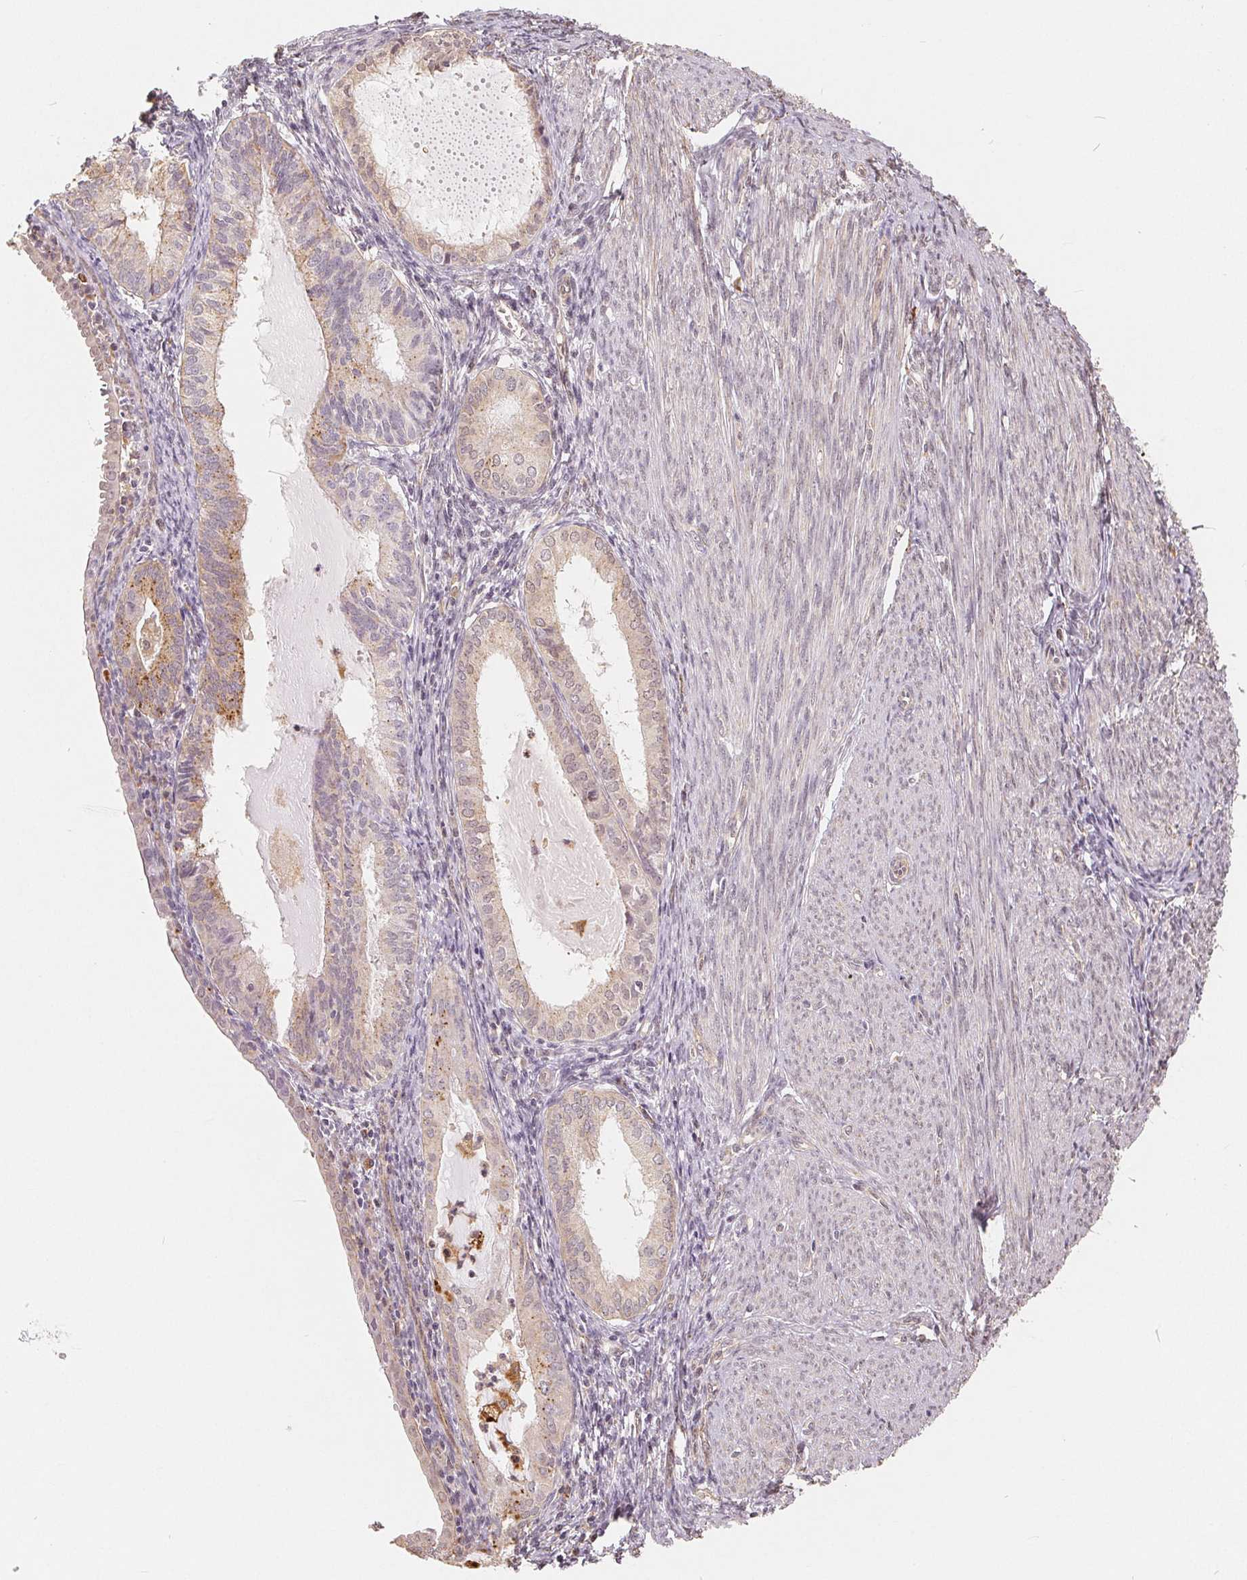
{"staining": {"intensity": "weak", "quantity": "<25%", "location": "cytoplasmic/membranous"}, "tissue": "endometrial cancer", "cell_type": "Tumor cells", "image_type": "cancer", "snomed": [{"axis": "morphology", "description": "Carcinoma, NOS"}, {"axis": "topography", "description": "Endometrium"}], "caption": "The histopathology image exhibits no staining of tumor cells in carcinoma (endometrial). Nuclei are stained in blue.", "gene": "GUSB", "patient": {"sex": "female", "age": 62}}